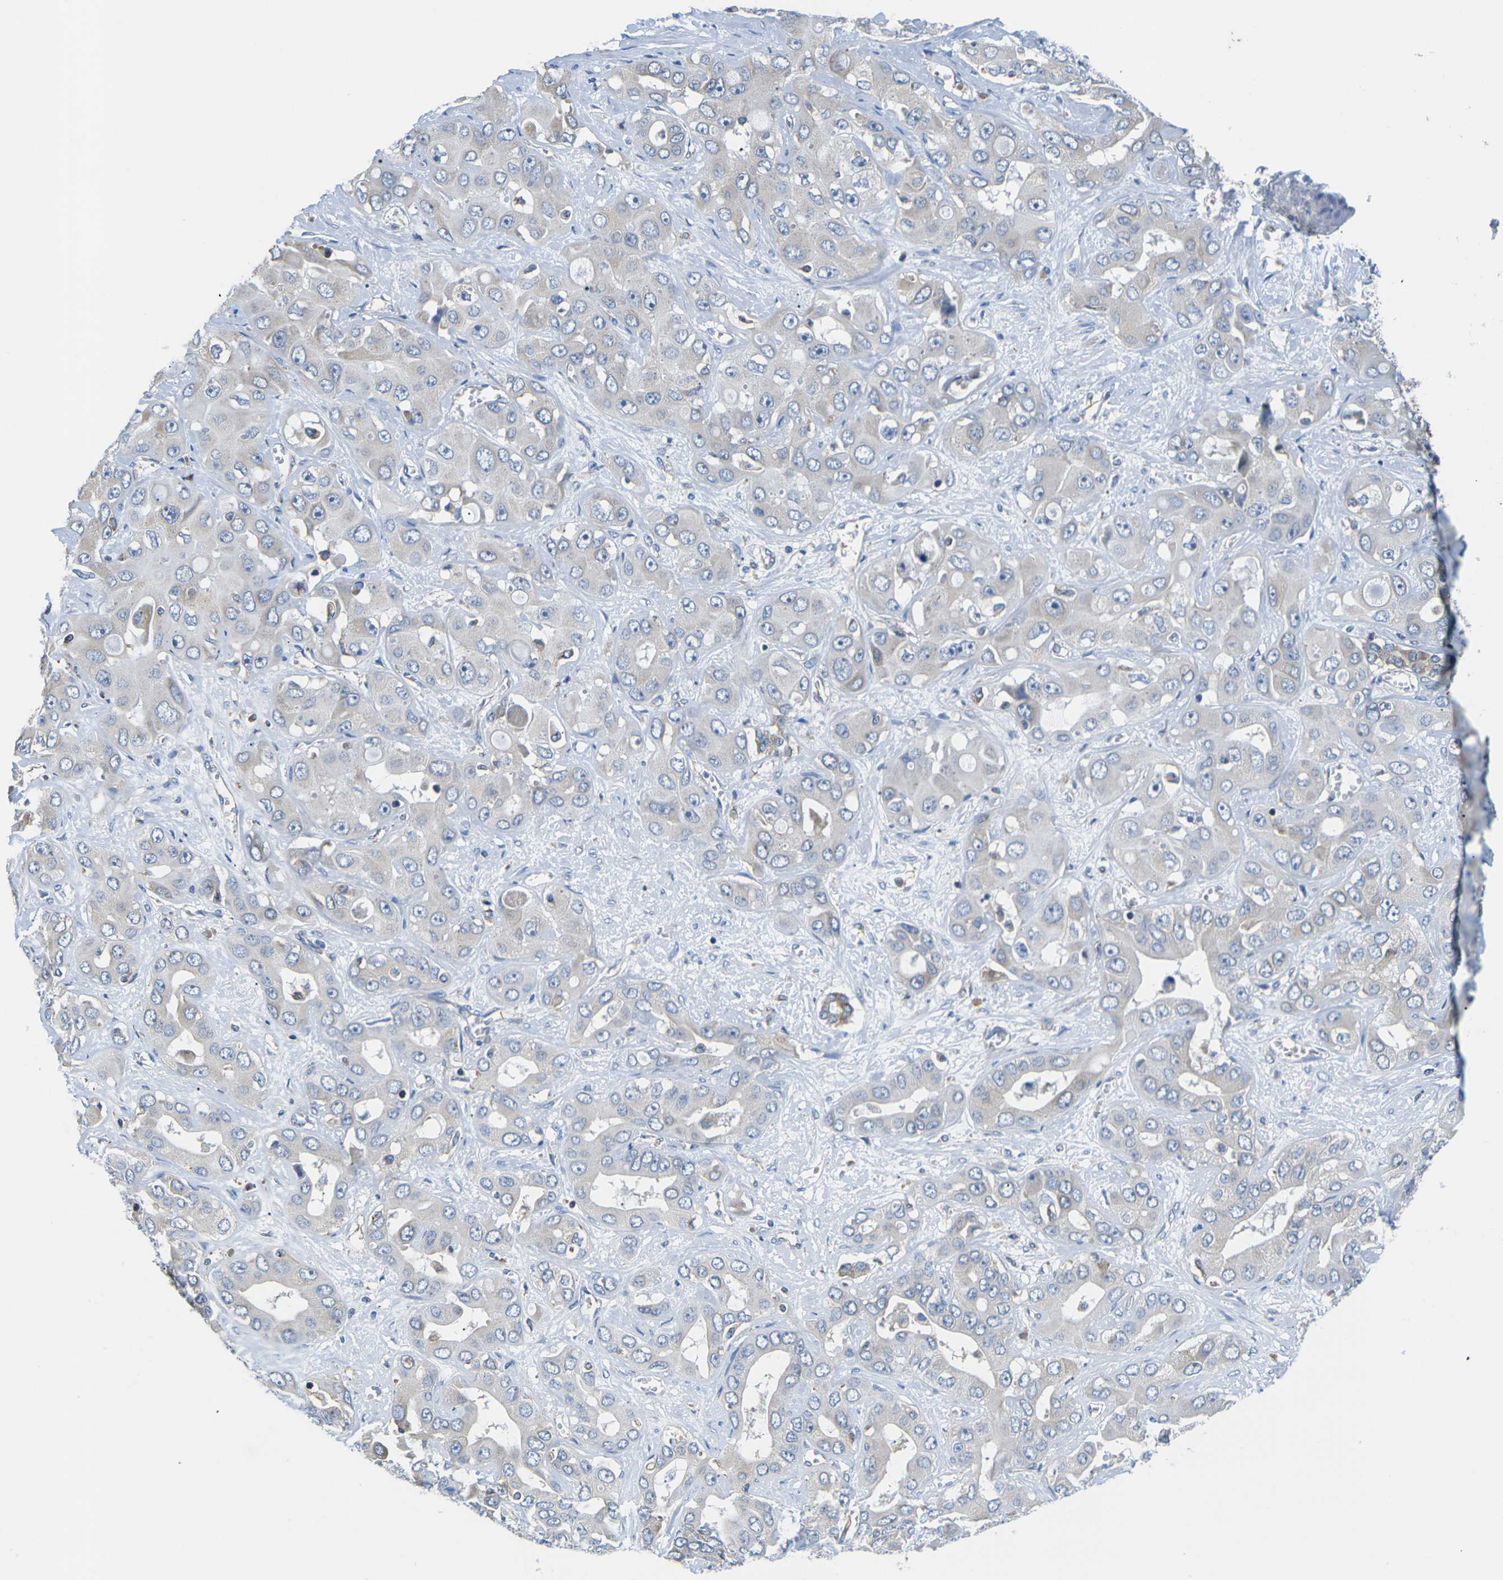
{"staining": {"intensity": "negative", "quantity": "none", "location": "none"}, "tissue": "liver cancer", "cell_type": "Tumor cells", "image_type": "cancer", "snomed": [{"axis": "morphology", "description": "Cholangiocarcinoma"}, {"axis": "topography", "description": "Liver"}], "caption": "Tumor cells show no significant protein expression in liver cancer (cholangiocarcinoma). Brightfield microscopy of IHC stained with DAB (3,3'-diaminobenzidine) (brown) and hematoxylin (blue), captured at high magnification.", "gene": "TMEFF2", "patient": {"sex": "female", "age": 52}}